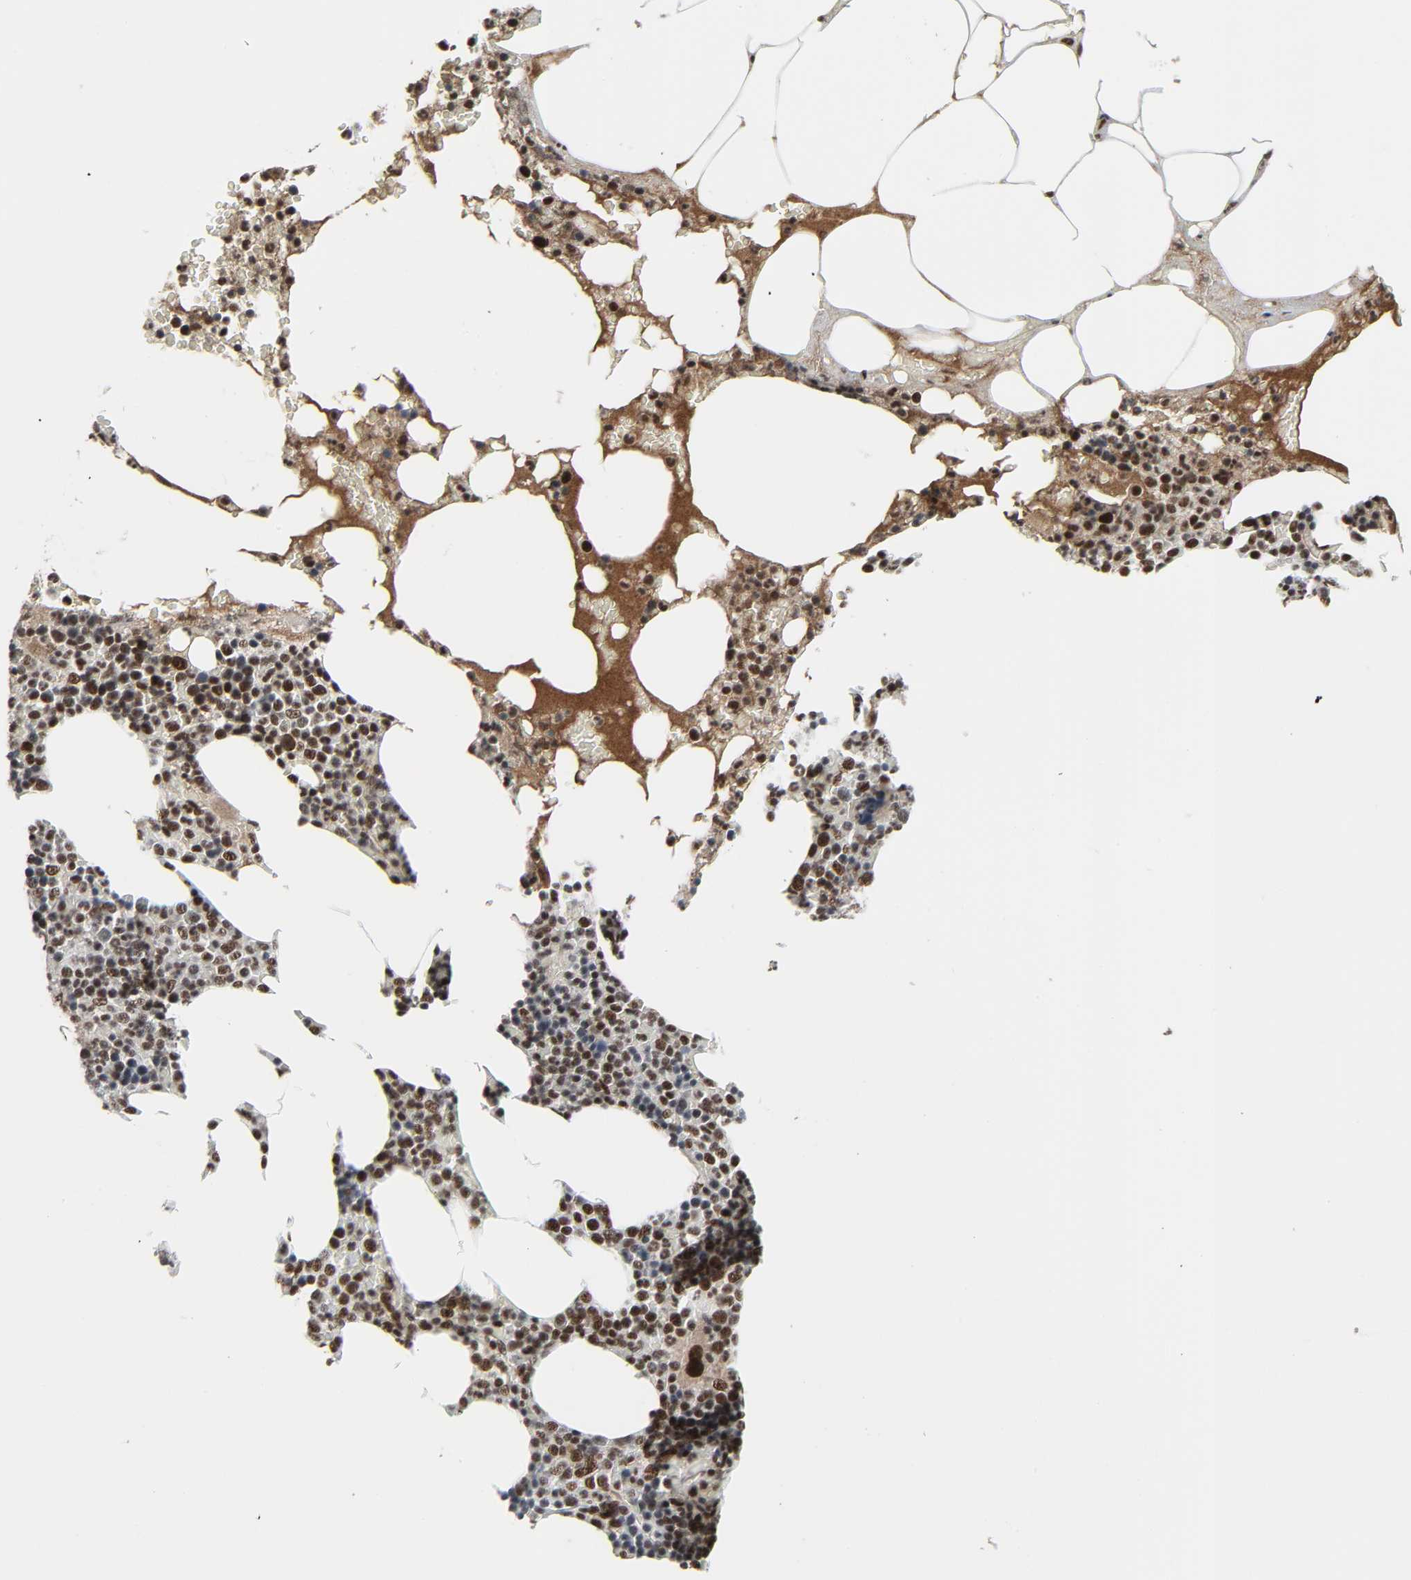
{"staining": {"intensity": "strong", "quantity": ">75%", "location": "nuclear"}, "tissue": "bone marrow", "cell_type": "Hematopoietic cells", "image_type": "normal", "snomed": [{"axis": "morphology", "description": "Normal tissue, NOS"}, {"axis": "topography", "description": "Bone marrow"}], "caption": "Immunohistochemistry staining of normal bone marrow, which exhibits high levels of strong nuclear positivity in approximately >75% of hematopoietic cells indicating strong nuclear protein staining. The staining was performed using DAB (3,3'-diaminobenzidine) (brown) for protein detection and nuclei were counterstained in hematoxylin (blue).", "gene": "CDK7", "patient": {"sex": "female", "age": 66}}